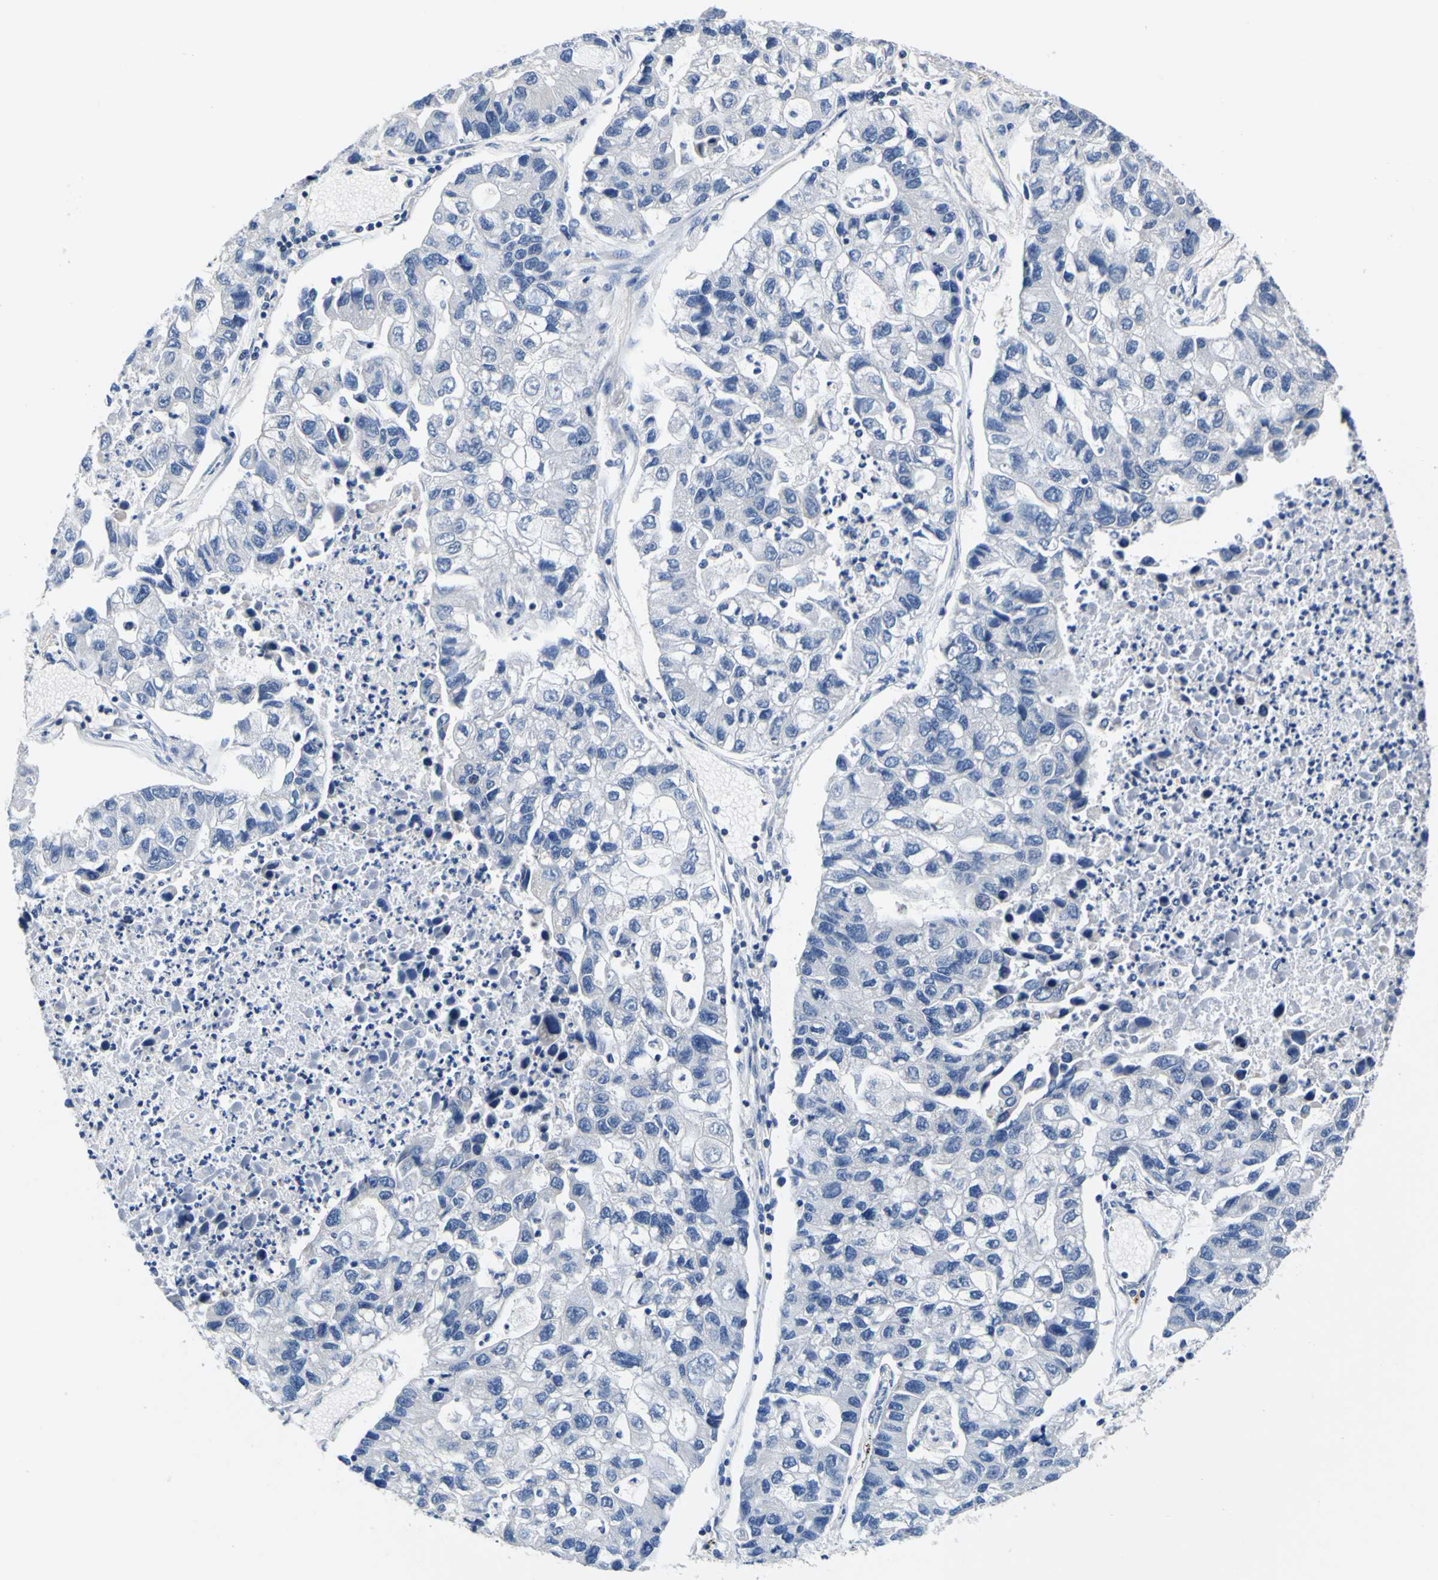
{"staining": {"intensity": "negative", "quantity": "none", "location": "none"}, "tissue": "lung cancer", "cell_type": "Tumor cells", "image_type": "cancer", "snomed": [{"axis": "morphology", "description": "Adenocarcinoma, NOS"}, {"axis": "topography", "description": "Lung"}], "caption": "Tumor cells show no significant expression in adenocarcinoma (lung).", "gene": "TNIK", "patient": {"sex": "female", "age": 51}}